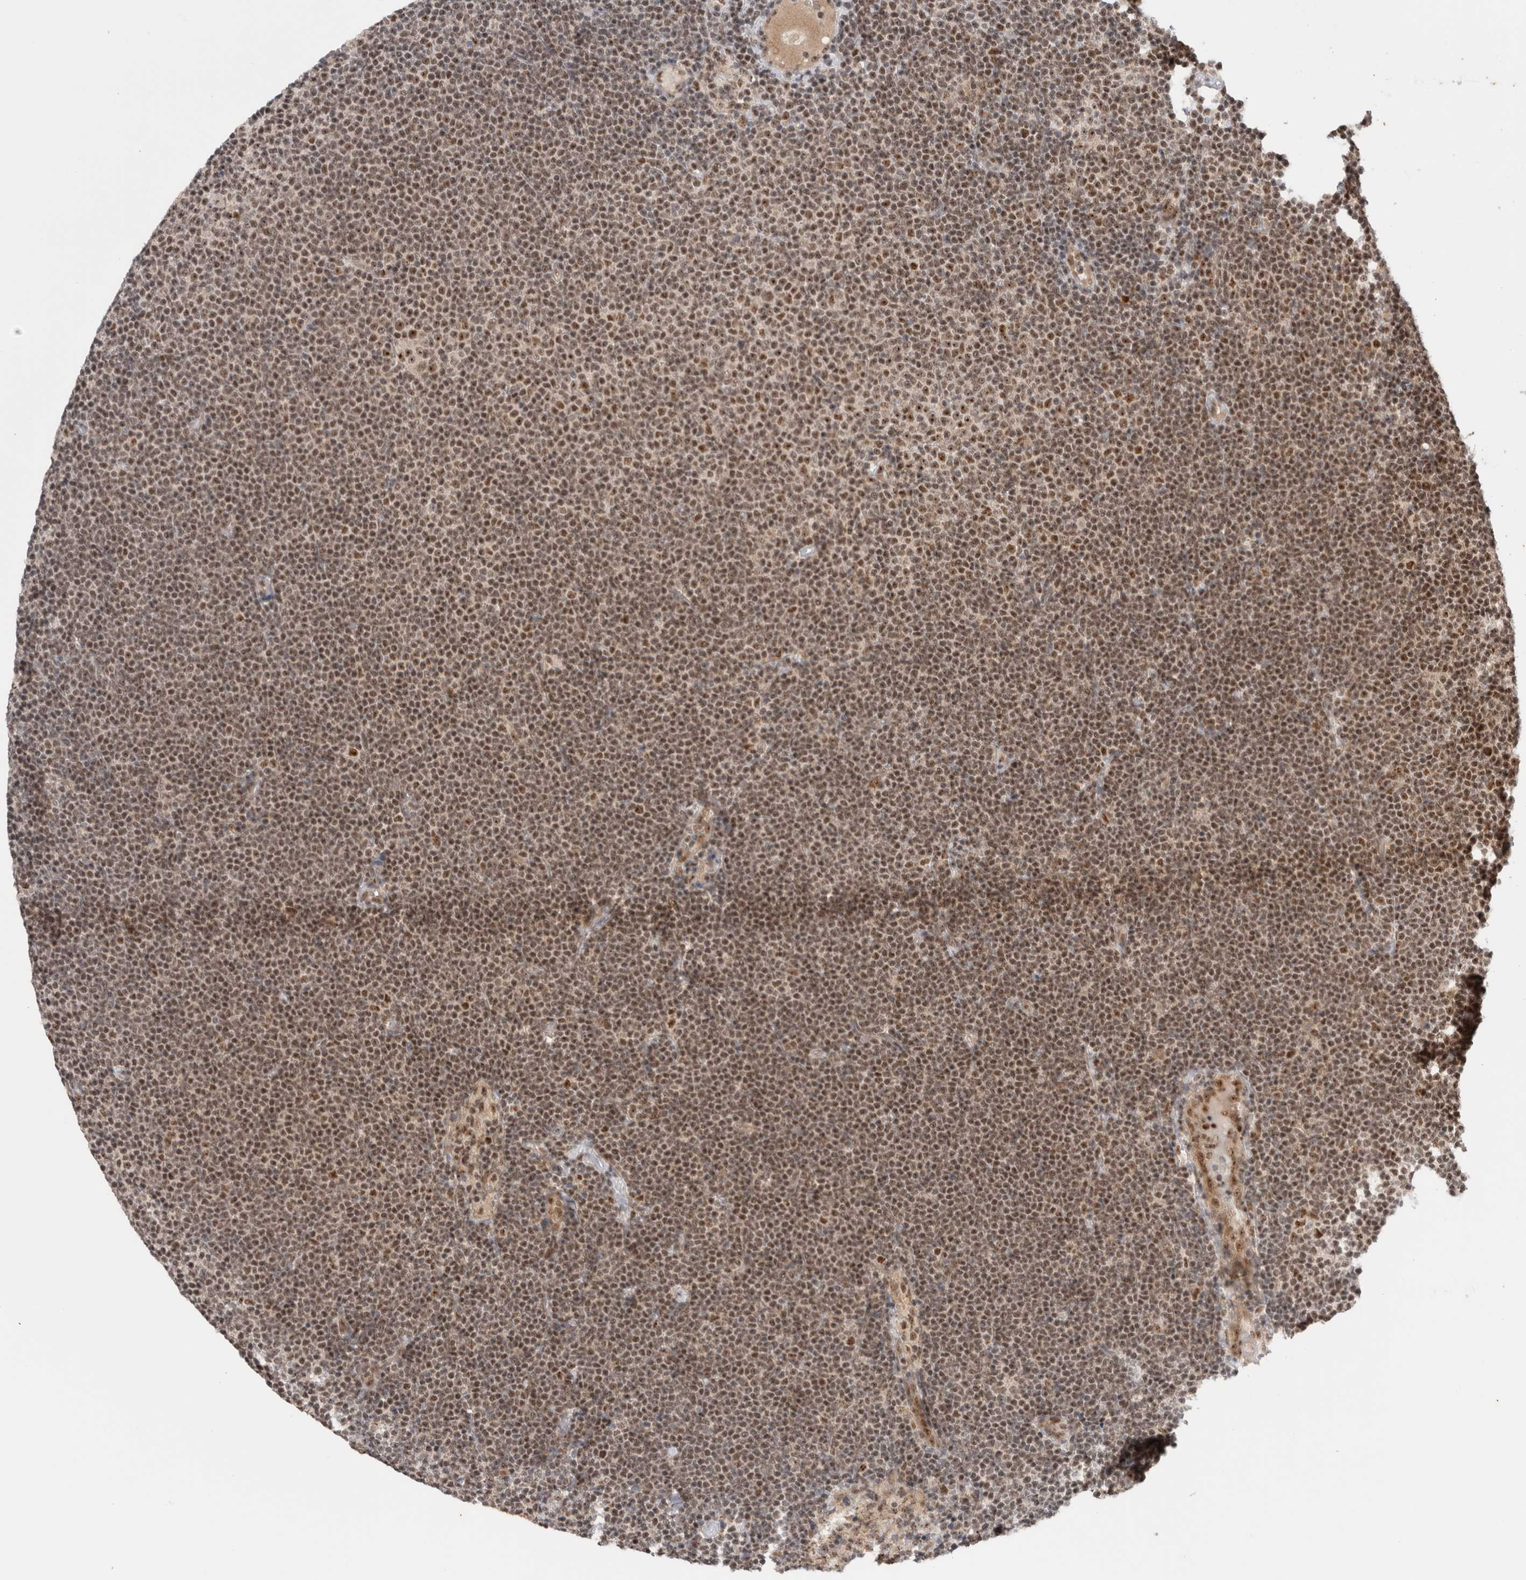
{"staining": {"intensity": "moderate", "quantity": ">75%", "location": "nuclear"}, "tissue": "lymphoma", "cell_type": "Tumor cells", "image_type": "cancer", "snomed": [{"axis": "morphology", "description": "Malignant lymphoma, non-Hodgkin's type, Low grade"}, {"axis": "topography", "description": "Lymph node"}], "caption": "Immunohistochemical staining of low-grade malignant lymphoma, non-Hodgkin's type reveals medium levels of moderate nuclear protein staining in approximately >75% of tumor cells.", "gene": "MPHOSPH6", "patient": {"sex": "female", "age": 53}}